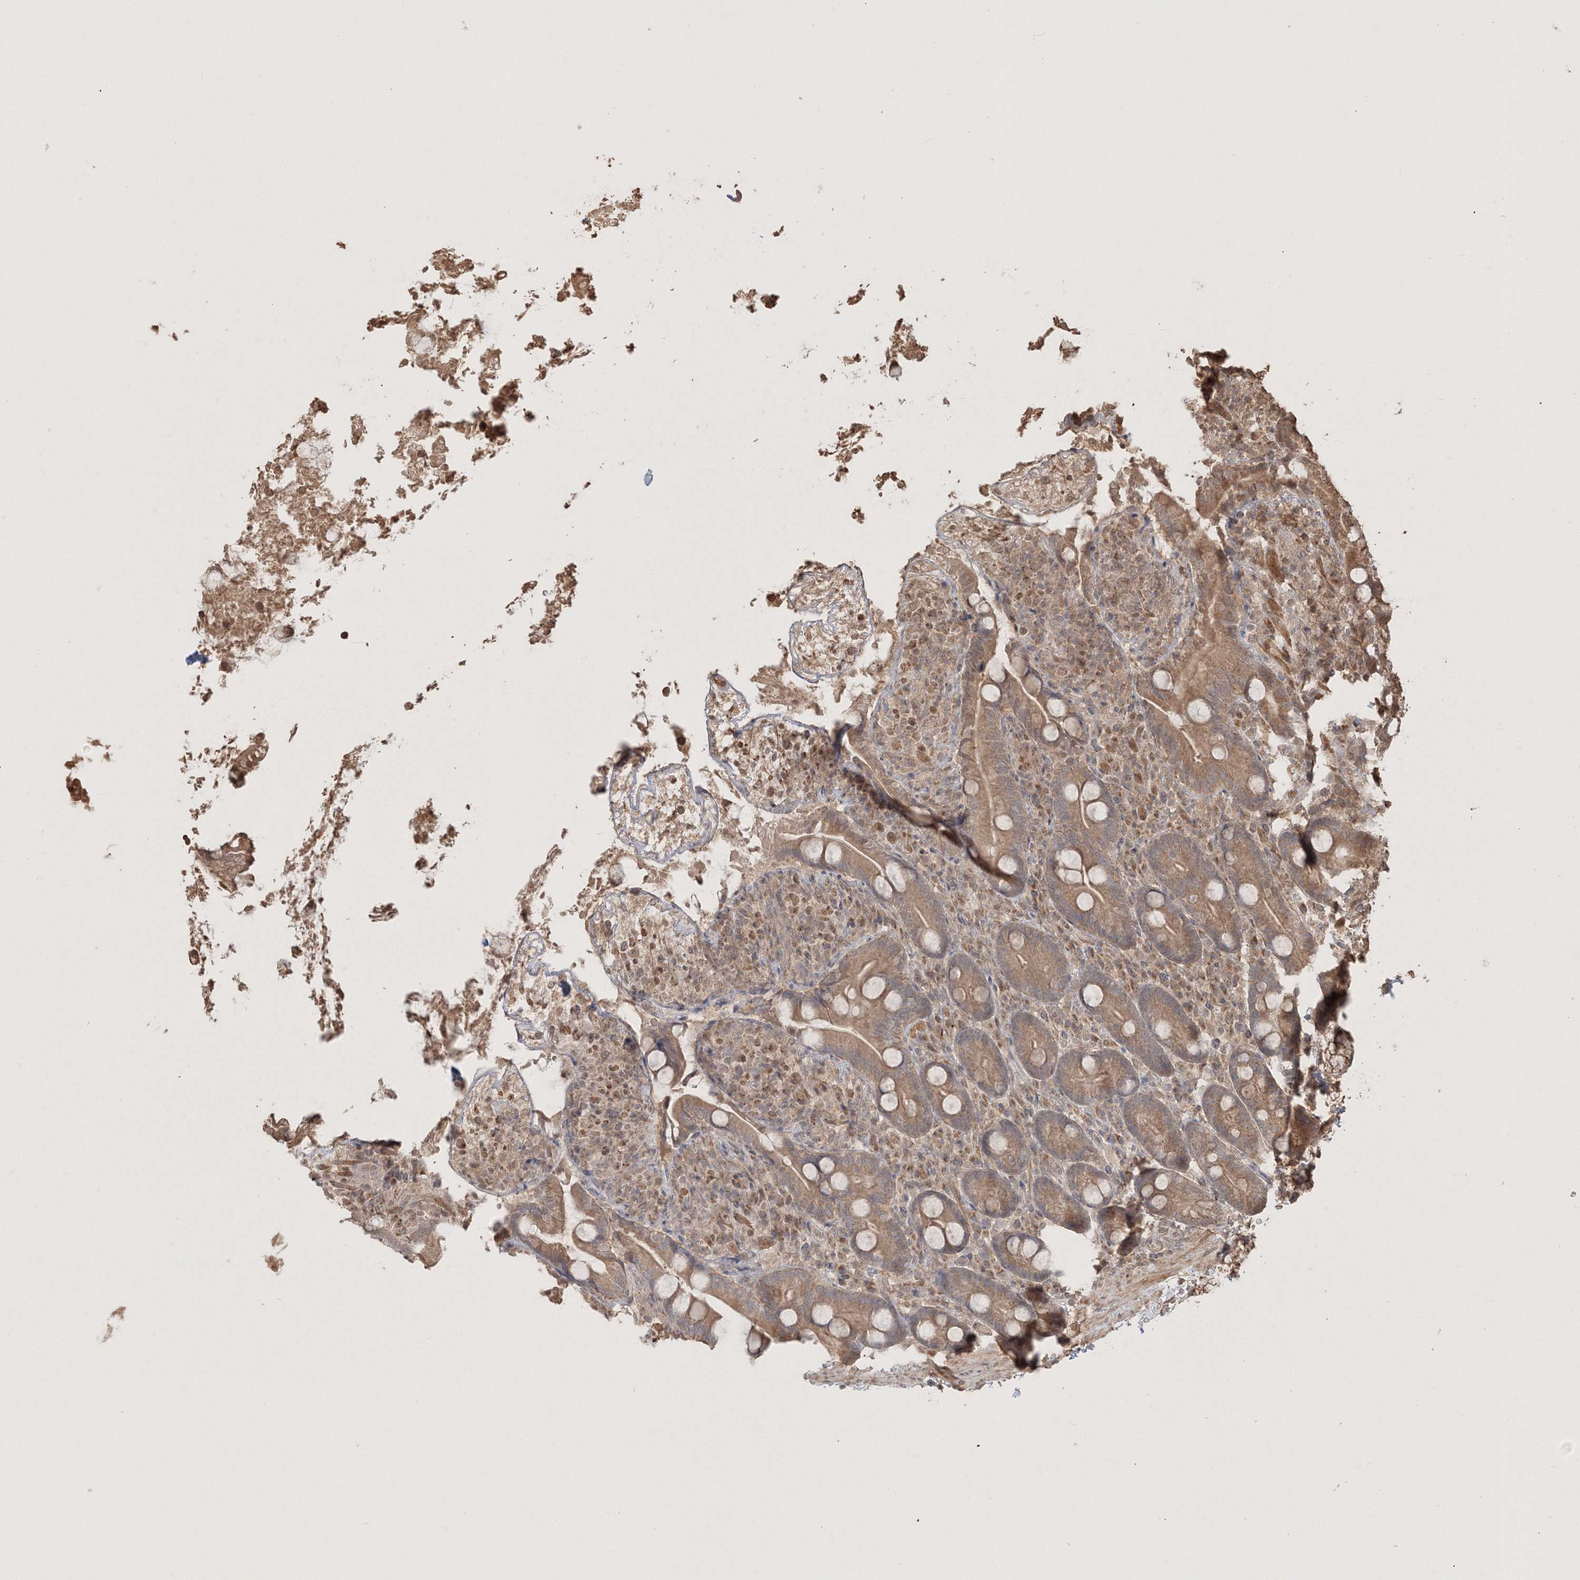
{"staining": {"intensity": "moderate", "quantity": ">75%", "location": "cytoplasmic/membranous"}, "tissue": "duodenum", "cell_type": "Glandular cells", "image_type": "normal", "snomed": [{"axis": "morphology", "description": "Normal tissue, NOS"}, {"axis": "topography", "description": "Duodenum"}], "caption": "Immunohistochemistry (IHC) (DAB) staining of unremarkable human duodenum displays moderate cytoplasmic/membranous protein staining in approximately >75% of glandular cells.", "gene": "CCDC122", "patient": {"sex": "male", "age": 35}}